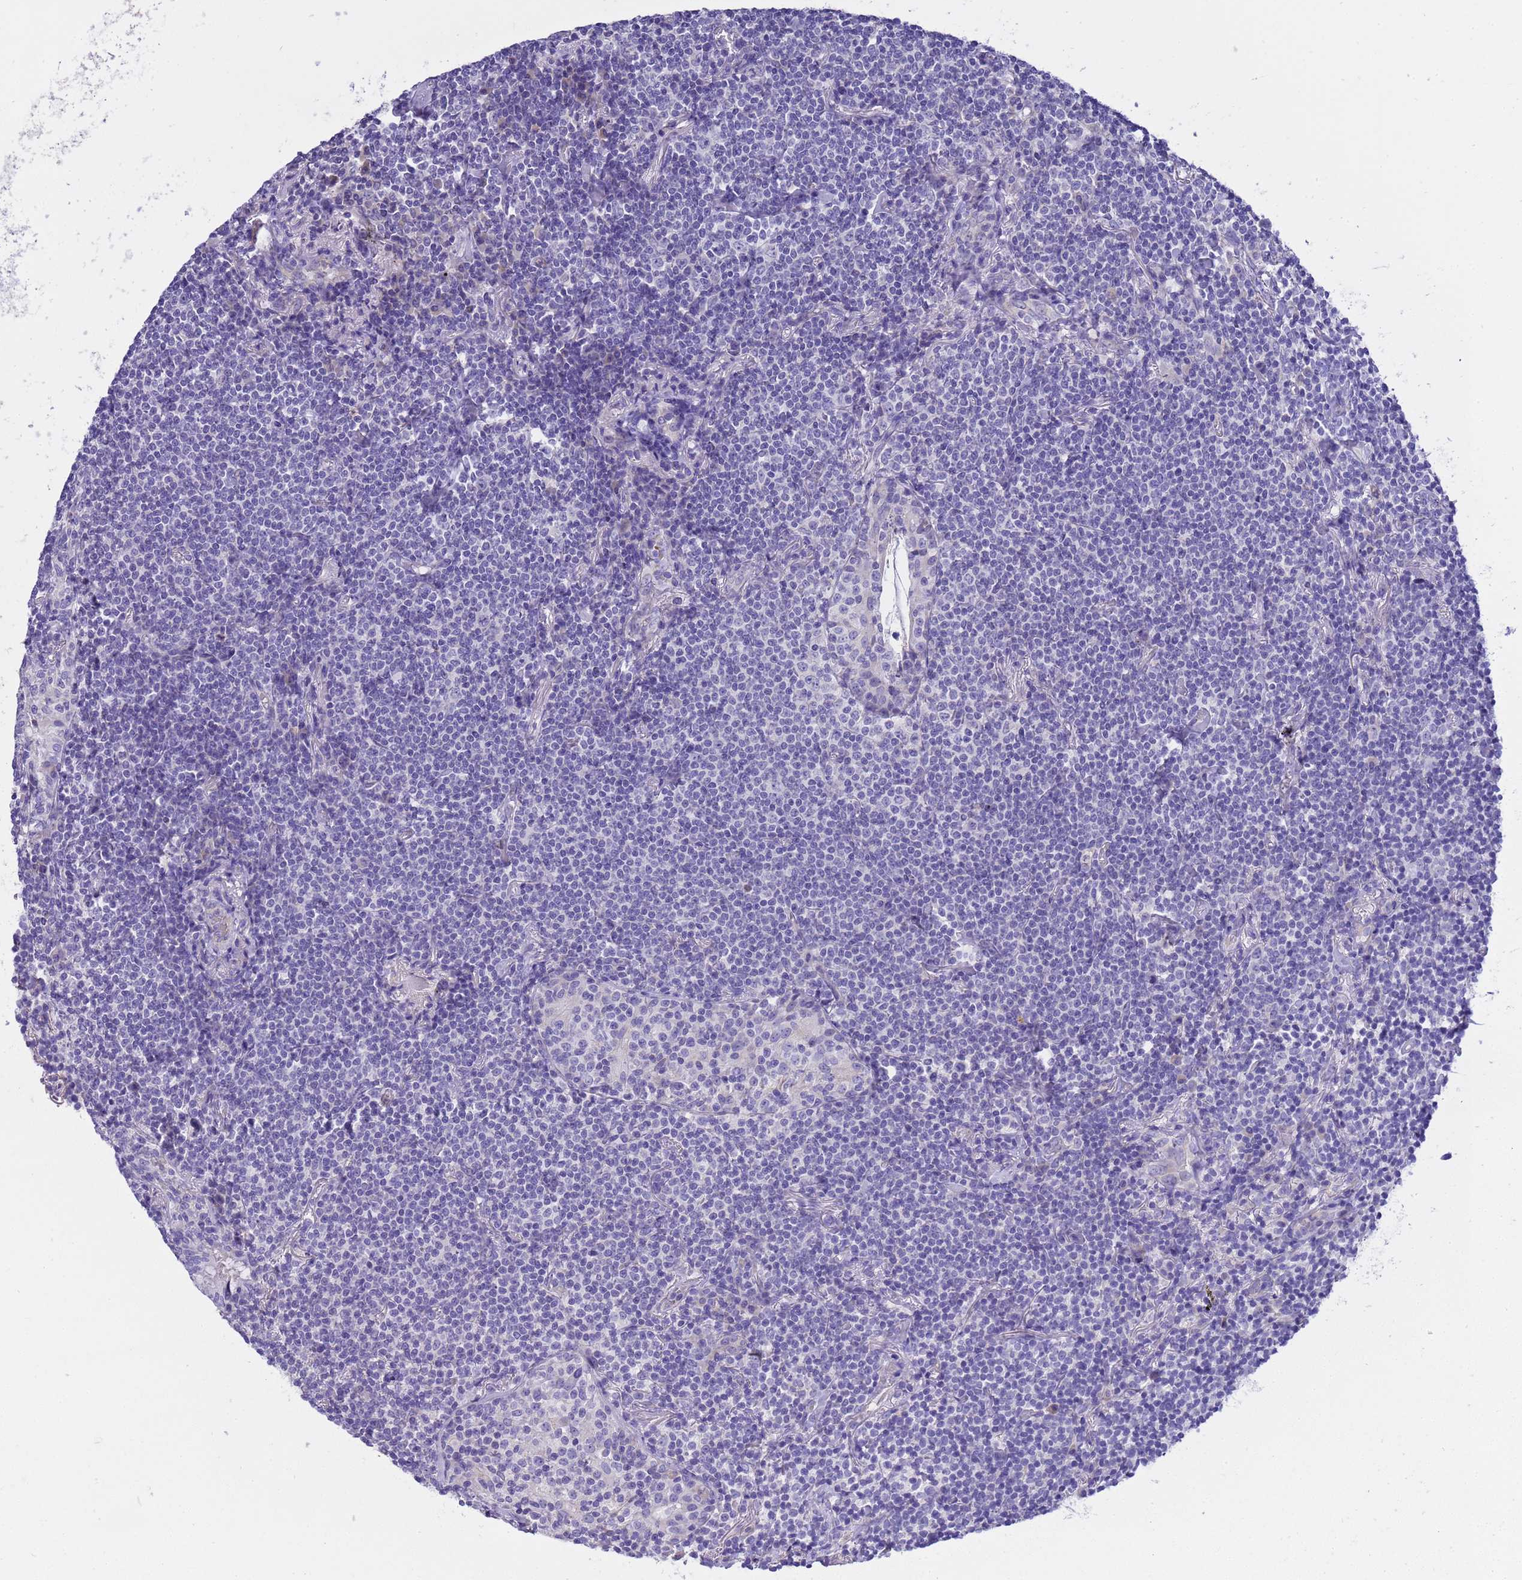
{"staining": {"intensity": "negative", "quantity": "none", "location": "none"}, "tissue": "lymphoma", "cell_type": "Tumor cells", "image_type": "cancer", "snomed": [{"axis": "morphology", "description": "Malignant lymphoma, non-Hodgkin's type, Low grade"}, {"axis": "topography", "description": "Lung"}], "caption": "Micrograph shows no protein expression in tumor cells of low-grade malignant lymphoma, non-Hodgkin's type tissue. (Stains: DAB (3,3'-diaminobenzidine) IHC with hematoxylin counter stain, Microscopy: brightfield microscopy at high magnification).", "gene": "RIPPLY2", "patient": {"sex": "female", "age": 71}}